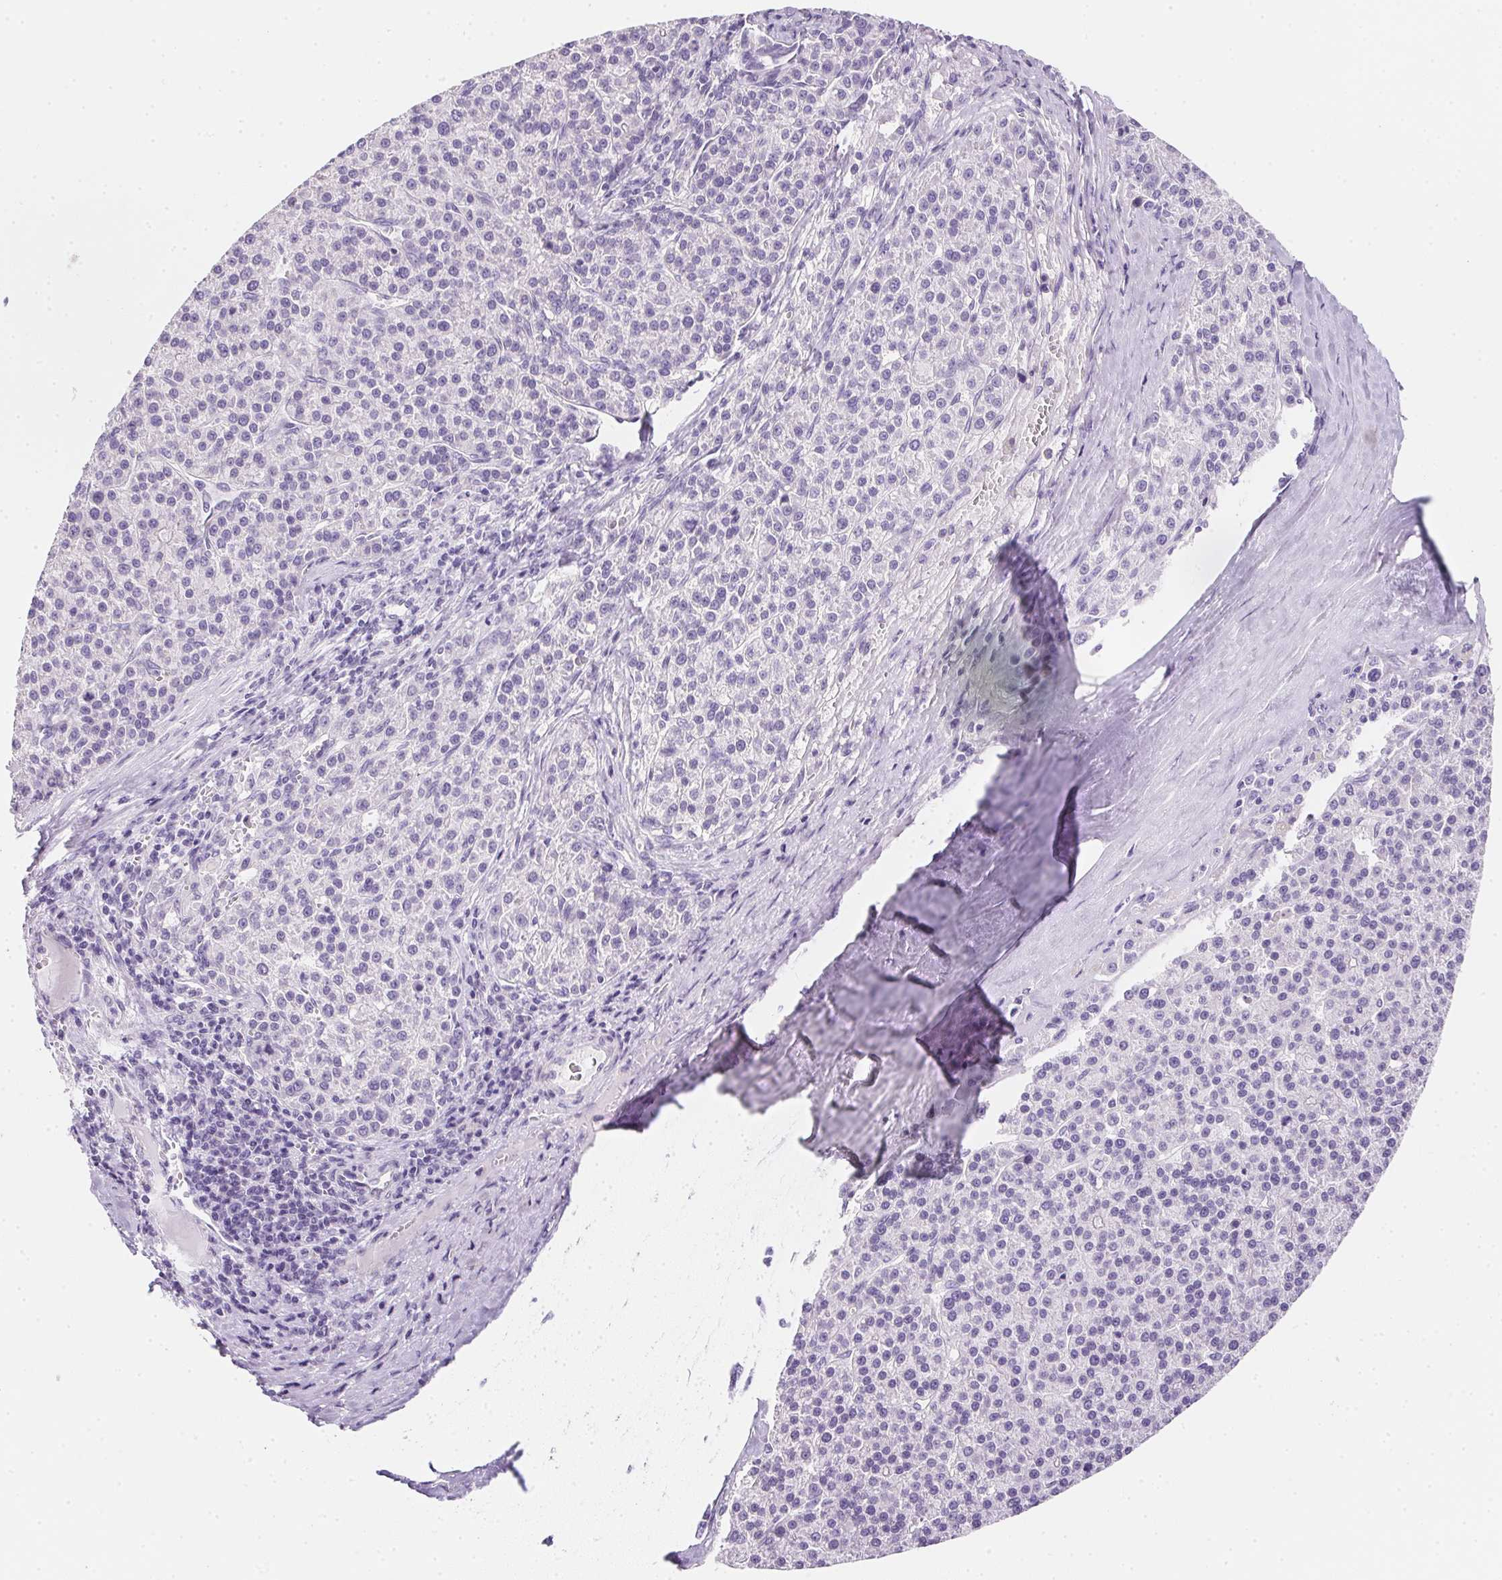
{"staining": {"intensity": "negative", "quantity": "none", "location": "none"}, "tissue": "liver cancer", "cell_type": "Tumor cells", "image_type": "cancer", "snomed": [{"axis": "morphology", "description": "Carcinoma, Hepatocellular, NOS"}, {"axis": "topography", "description": "Liver"}], "caption": "Tumor cells show no significant staining in liver cancer (hepatocellular carcinoma).", "gene": "AQP5", "patient": {"sex": "female", "age": 58}}